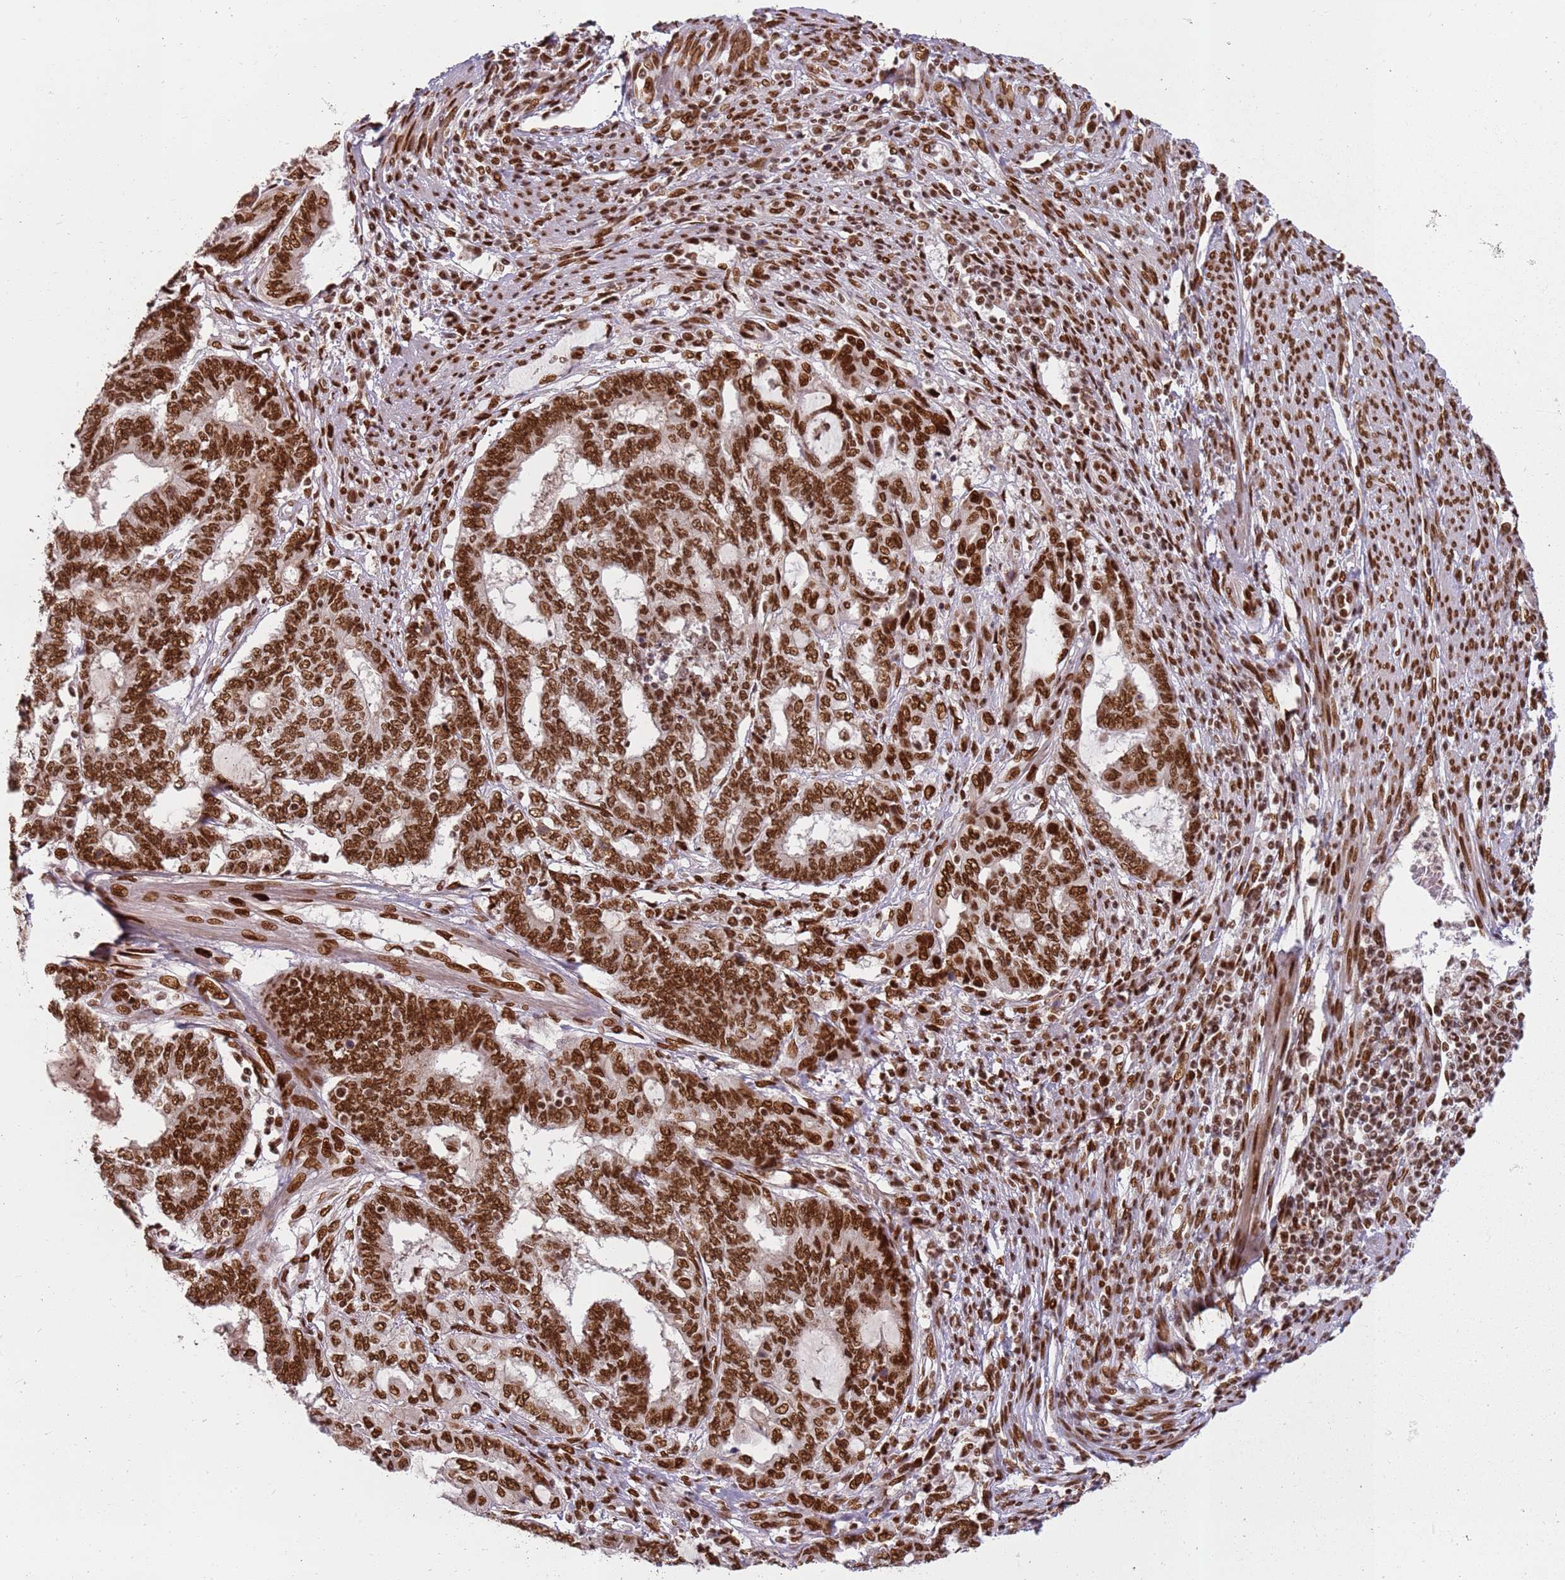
{"staining": {"intensity": "strong", "quantity": ">75%", "location": "nuclear"}, "tissue": "endometrial cancer", "cell_type": "Tumor cells", "image_type": "cancer", "snomed": [{"axis": "morphology", "description": "Adenocarcinoma, NOS"}, {"axis": "topography", "description": "Uterus"}, {"axis": "topography", "description": "Endometrium"}], "caption": "Protein expression analysis of endometrial cancer shows strong nuclear positivity in approximately >75% of tumor cells.", "gene": "TENT4A", "patient": {"sex": "female", "age": 70}}